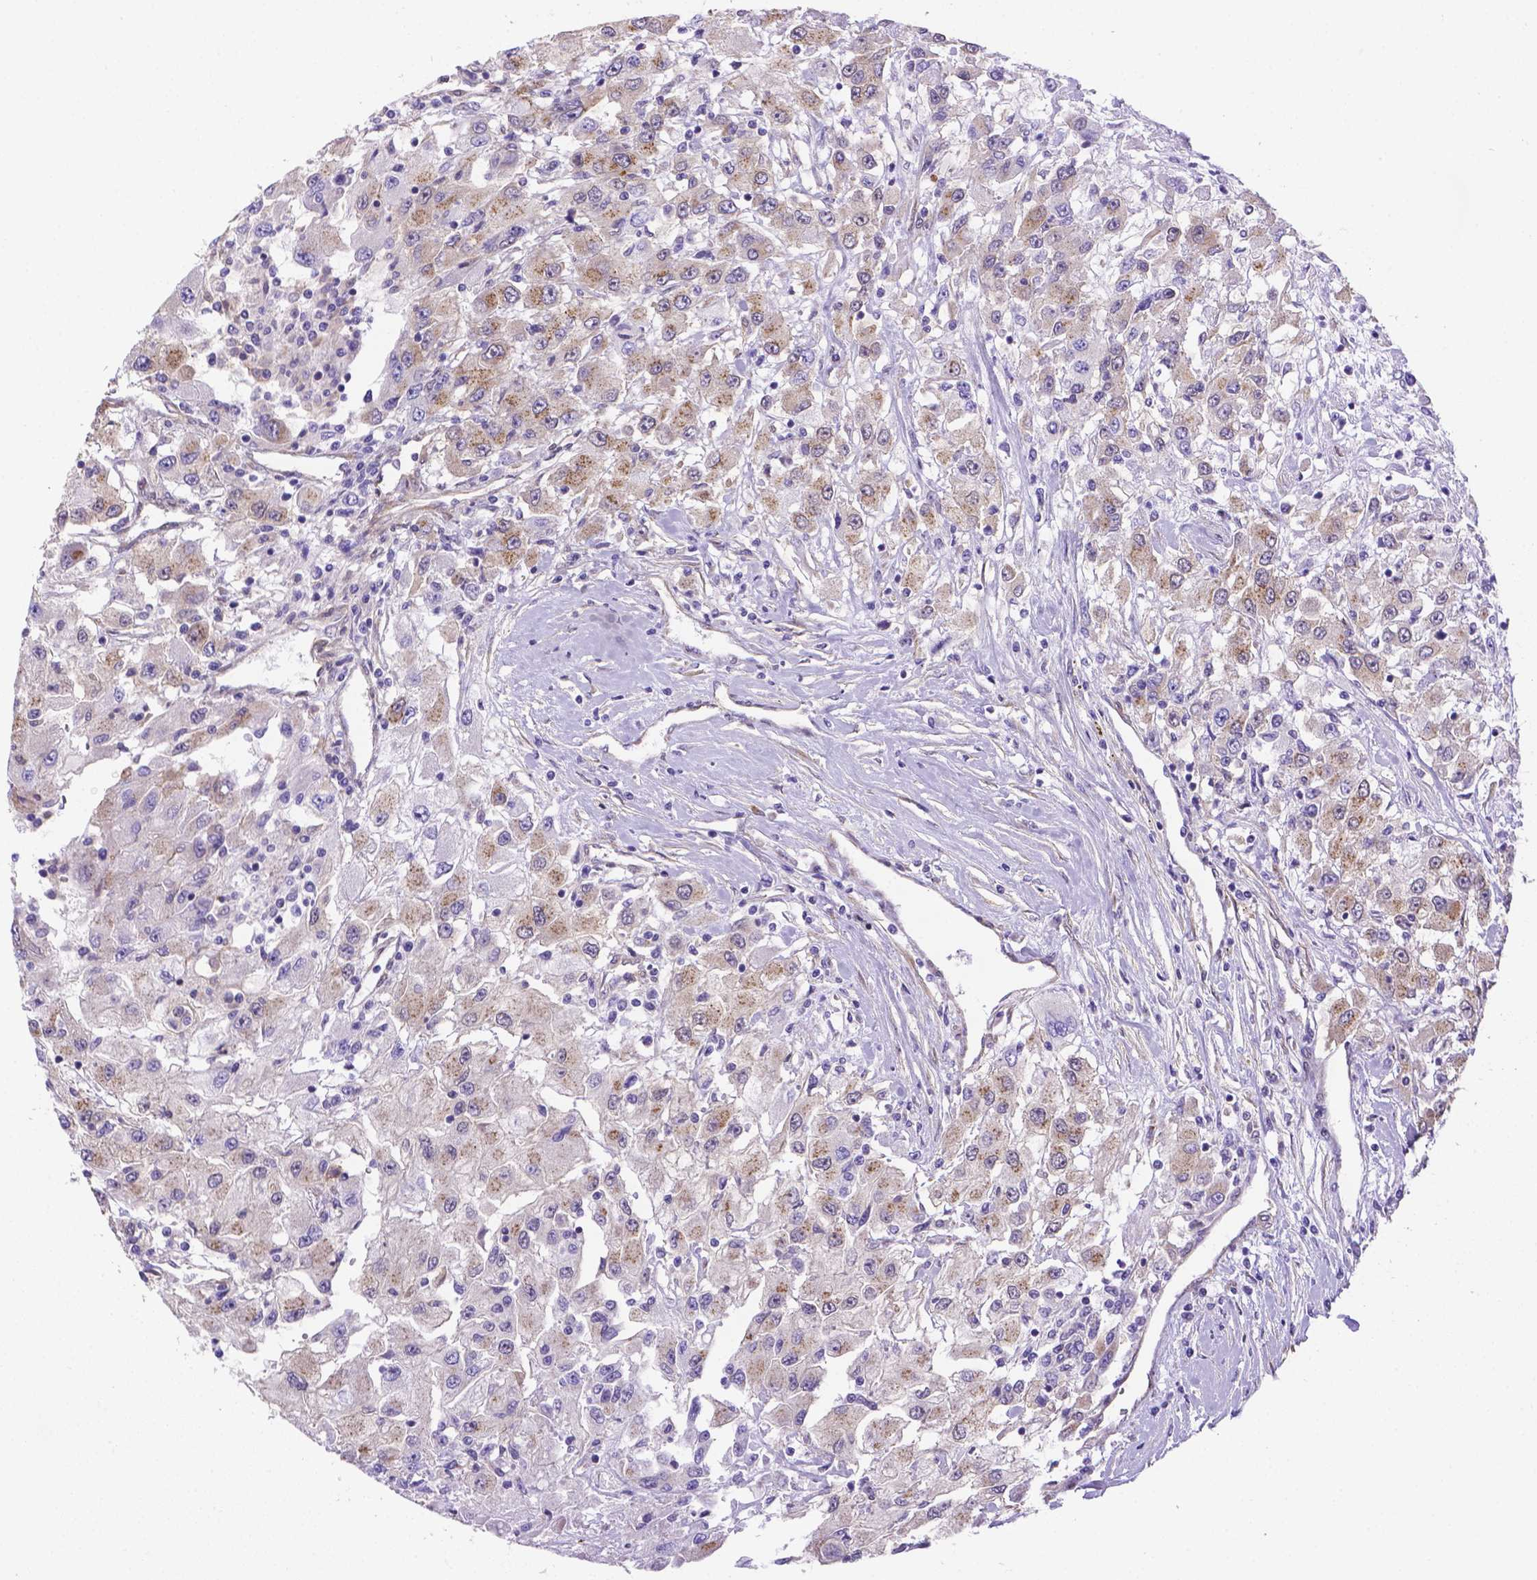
{"staining": {"intensity": "moderate", "quantity": ">75%", "location": "cytoplasmic/membranous"}, "tissue": "renal cancer", "cell_type": "Tumor cells", "image_type": "cancer", "snomed": [{"axis": "morphology", "description": "Adenocarcinoma, NOS"}, {"axis": "topography", "description": "Kidney"}], "caption": "The immunohistochemical stain shows moderate cytoplasmic/membranous expression in tumor cells of renal adenocarcinoma tissue.", "gene": "YAP1", "patient": {"sex": "female", "age": 67}}